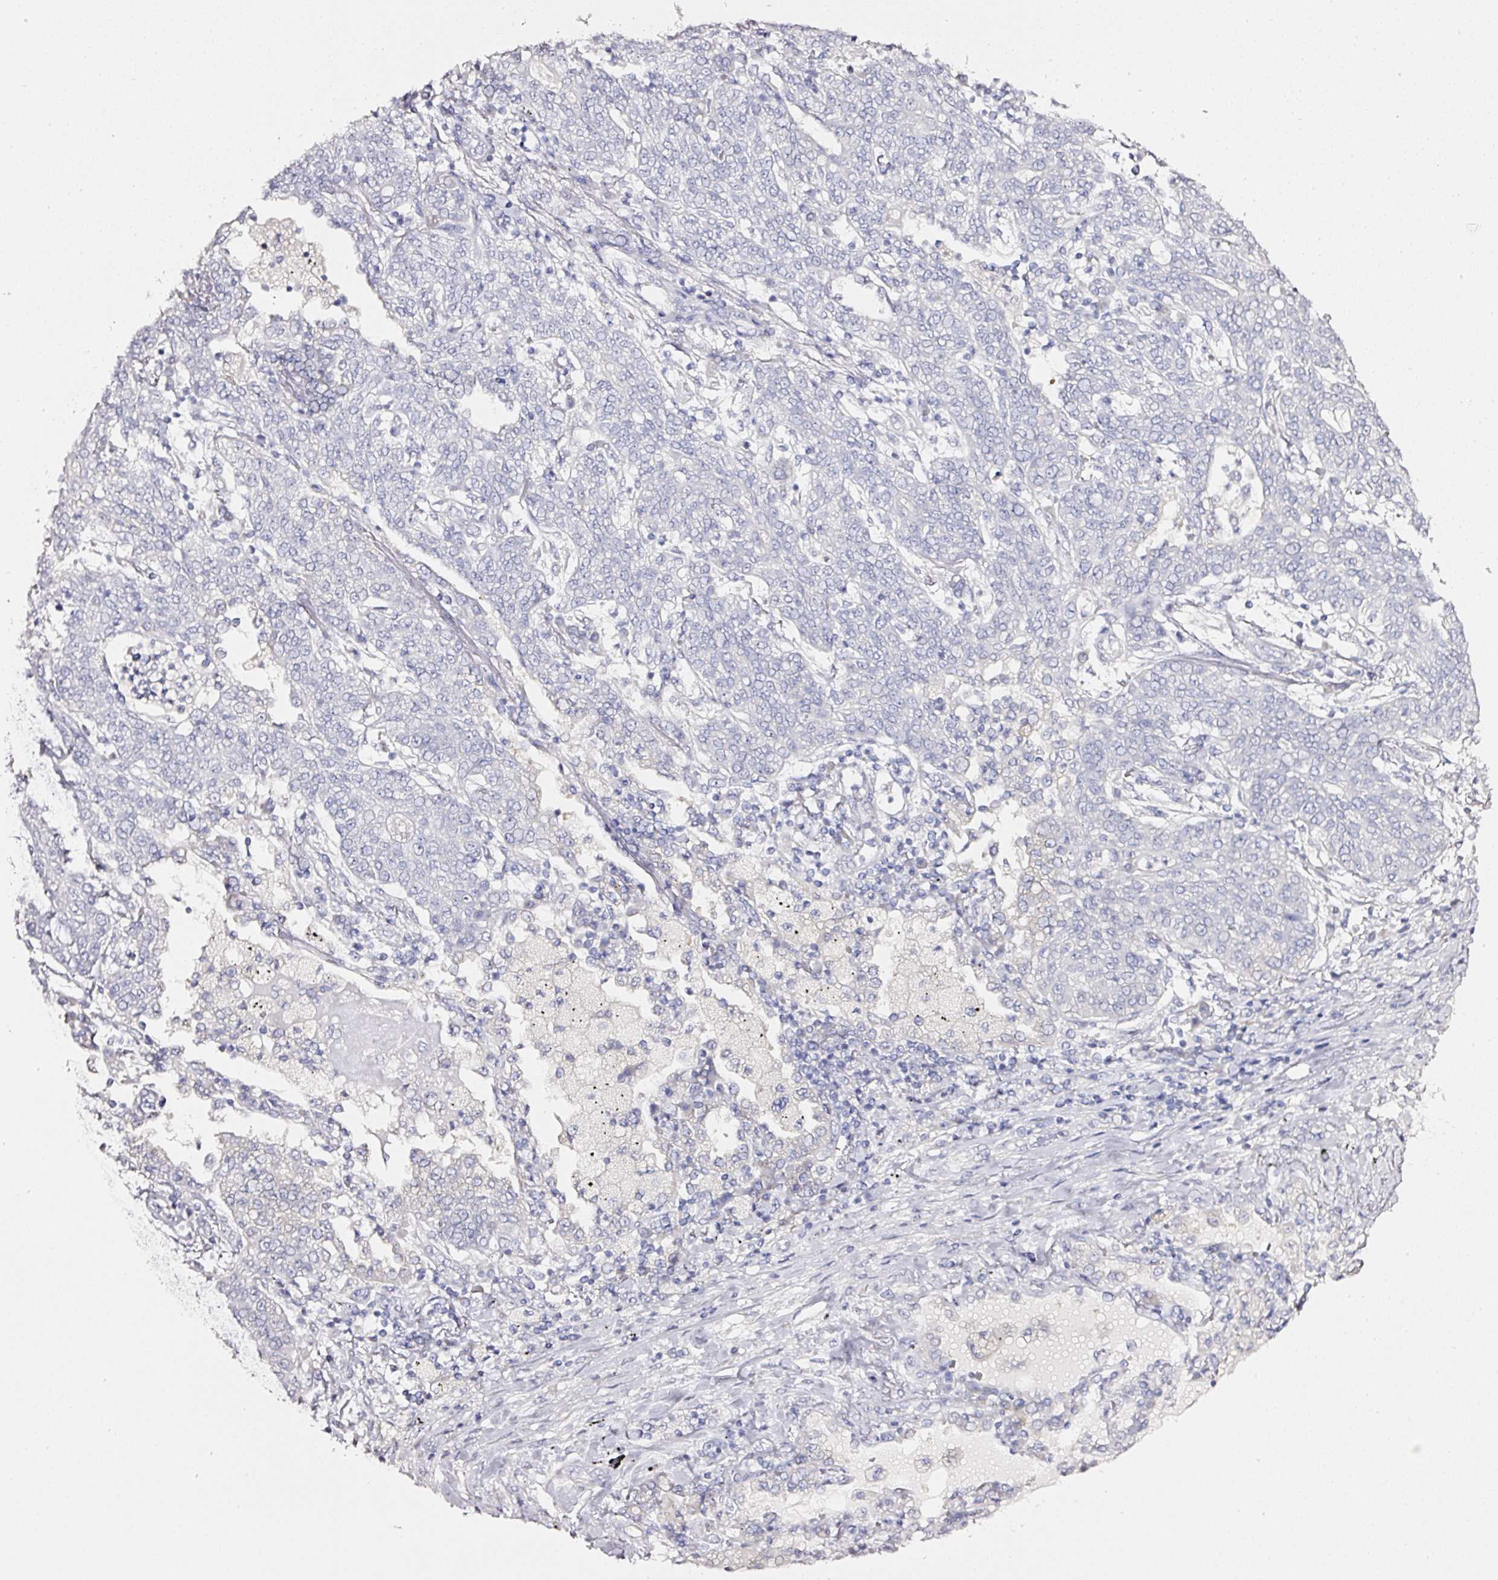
{"staining": {"intensity": "negative", "quantity": "none", "location": "none"}, "tissue": "lung cancer", "cell_type": "Tumor cells", "image_type": "cancer", "snomed": [{"axis": "morphology", "description": "Squamous cell carcinoma, NOS"}, {"axis": "topography", "description": "Lung"}], "caption": "The image reveals no significant positivity in tumor cells of lung cancer.", "gene": "PDXDC1", "patient": {"sex": "female", "age": 70}}